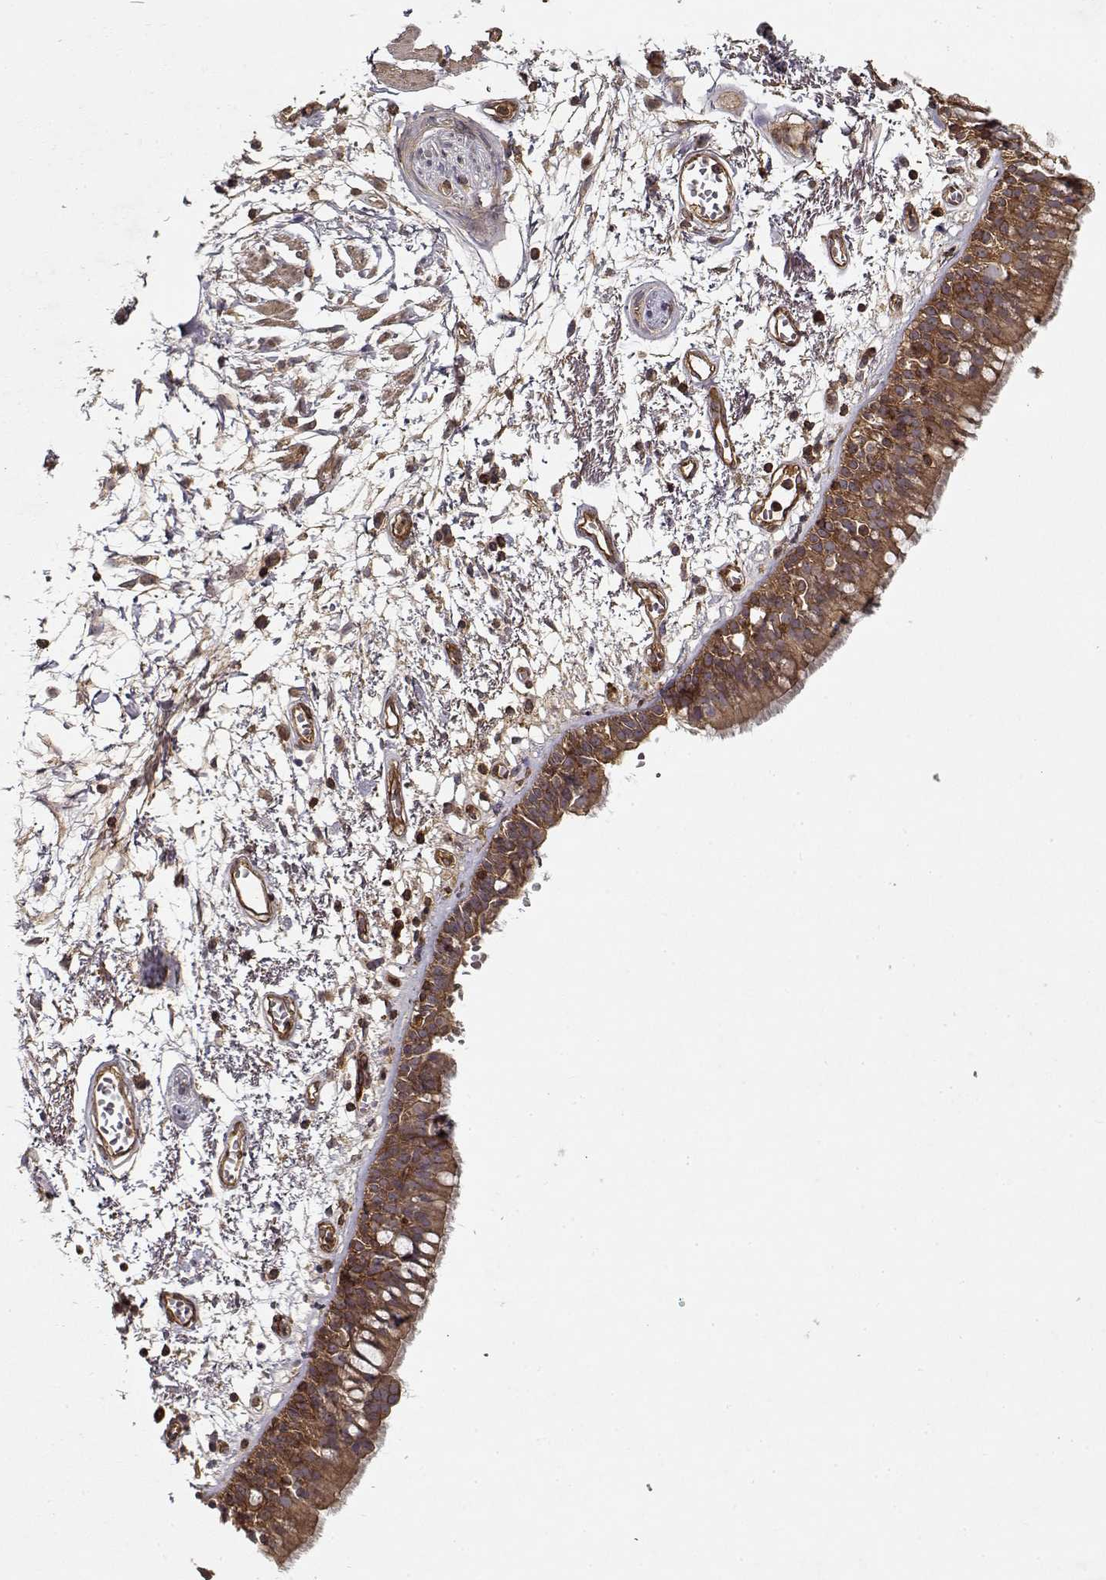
{"staining": {"intensity": "strong", "quantity": ">75%", "location": "cytoplasmic/membranous"}, "tissue": "bronchus", "cell_type": "Respiratory epithelial cells", "image_type": "normal", "snomed": [{"axis": "morphology", "description": "Normal tissue, NOS"}, {"axis": "morphology", "description": "Squamous cell carcinoma, NOS"}, {"axis": "topography", "description": "Cartilage tissue"}, {"axis": "topography", "description": "Bronchus"}, {"axis": "topography", "description": "Lung"}], "caption": "IHC histopathology image of benign bronchus stained for a protein (brown), which displays high levels of strong cytoplasmic/membranous expression in about >75% of respiratory epithelial cells.", "gene": "PPP1R12A", "patient": {"sex": "male", "age": 66}}